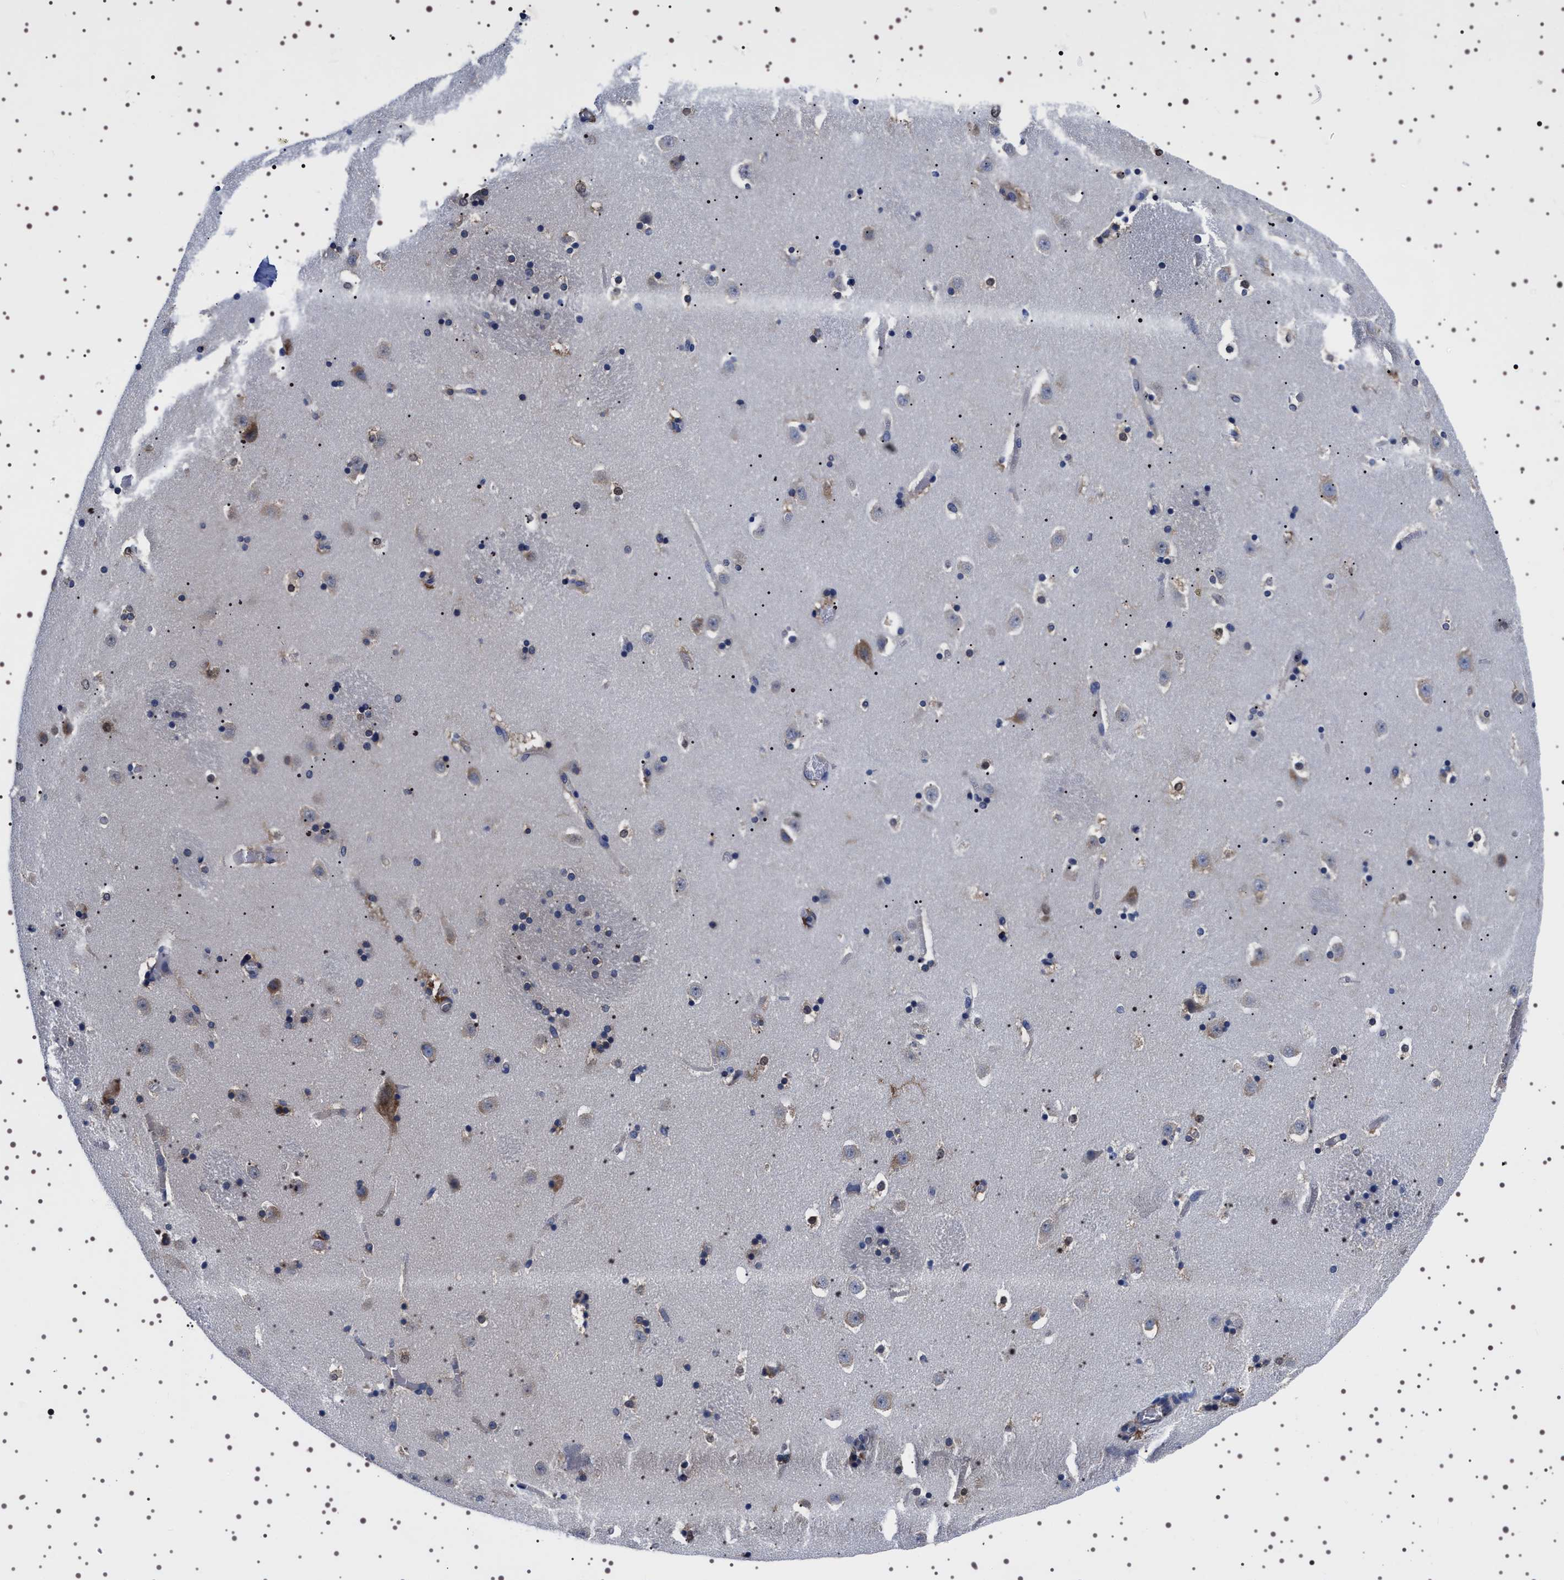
{"staining": {"intensity": "moderate", "quantity": "<25%", "location": "cytoplasmic/membranous"}, "tissue": "caudate", "cell_type": "Glial cells", "image_type": "normal", "snomed": [{"axis": "morphology", "description": "Normal tissue, NOS"}, {"axis": "topography", "description": "Lateral ventricle wall"}], "caption": "A brown stain labels moderate cytoplasmic/membranous staining of a protein in glial cells of unremarkable human caudate. (DAB (3,3'-diaminobenzidine) IHC, brown staining for protein, blue staining for nuclei).", "gene": "DARS1", "patient": {"sex": "male", "age": 45}}